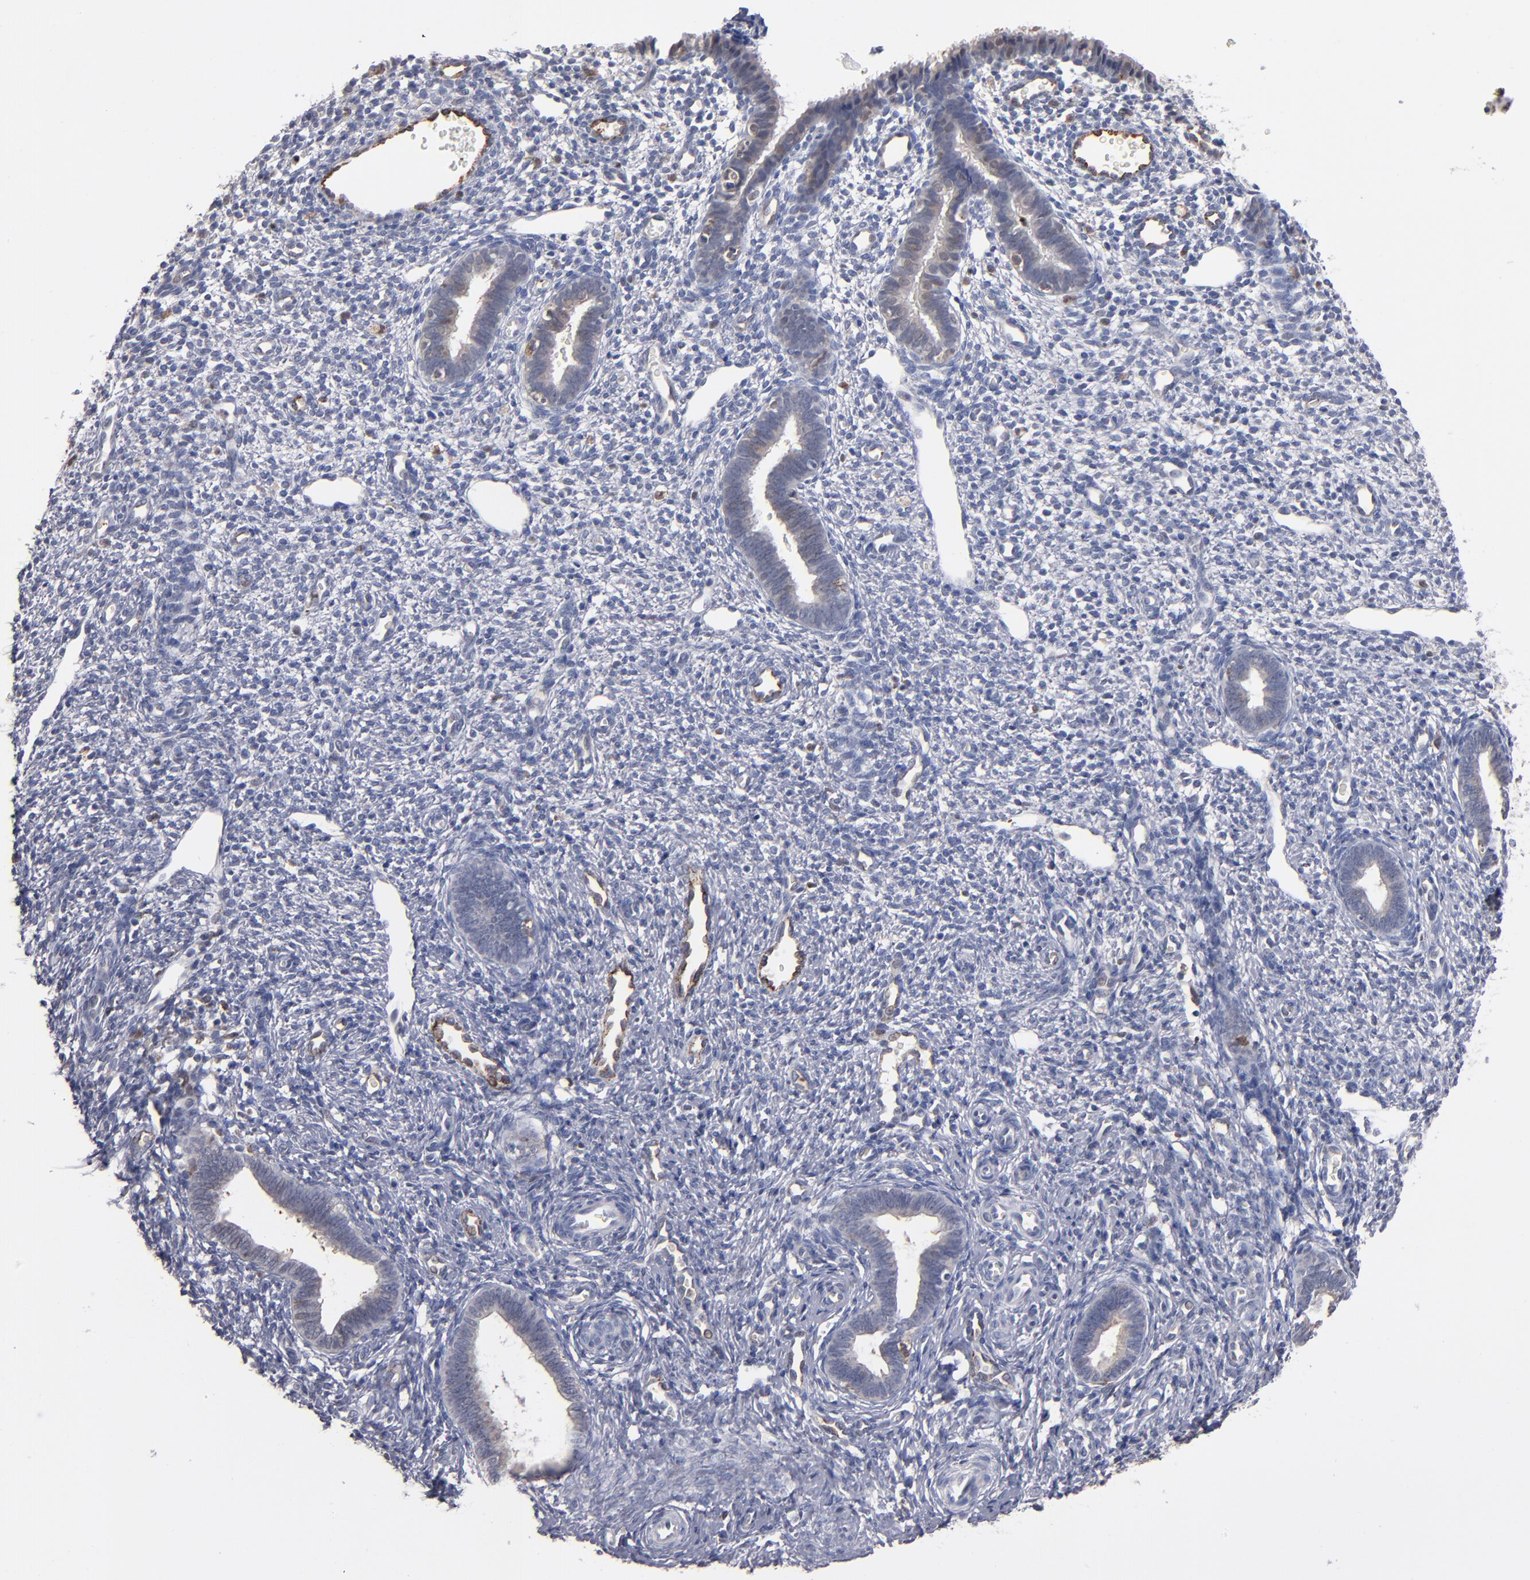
{"staining": {"intensity": "moderate", "quantity": "<25%", "location": "cytoplasmic/membranous"}, "tissue": "endometrium", "cell_type": "Cells in endometrial stroma", "image_type": "normal", "snomed": [{"axis": "morphology", "description": "Normal tissue, NOS"}, {"axis": "topography", "description": "Endometrium"}], "caption": "Protein staining demonstrates moderate cytoplasmic/membranous positivity in about <25% of cells in endometrial stroma in unremarkable endometrium. The staining is performed using DAB (3,3'-diaminobenzidine) brown chromogen to label protein expression. The nuclei are counter-stained blue using hematoxylin.", "gene": "SELP", "patient": {"sex": "female", "age": 27}}